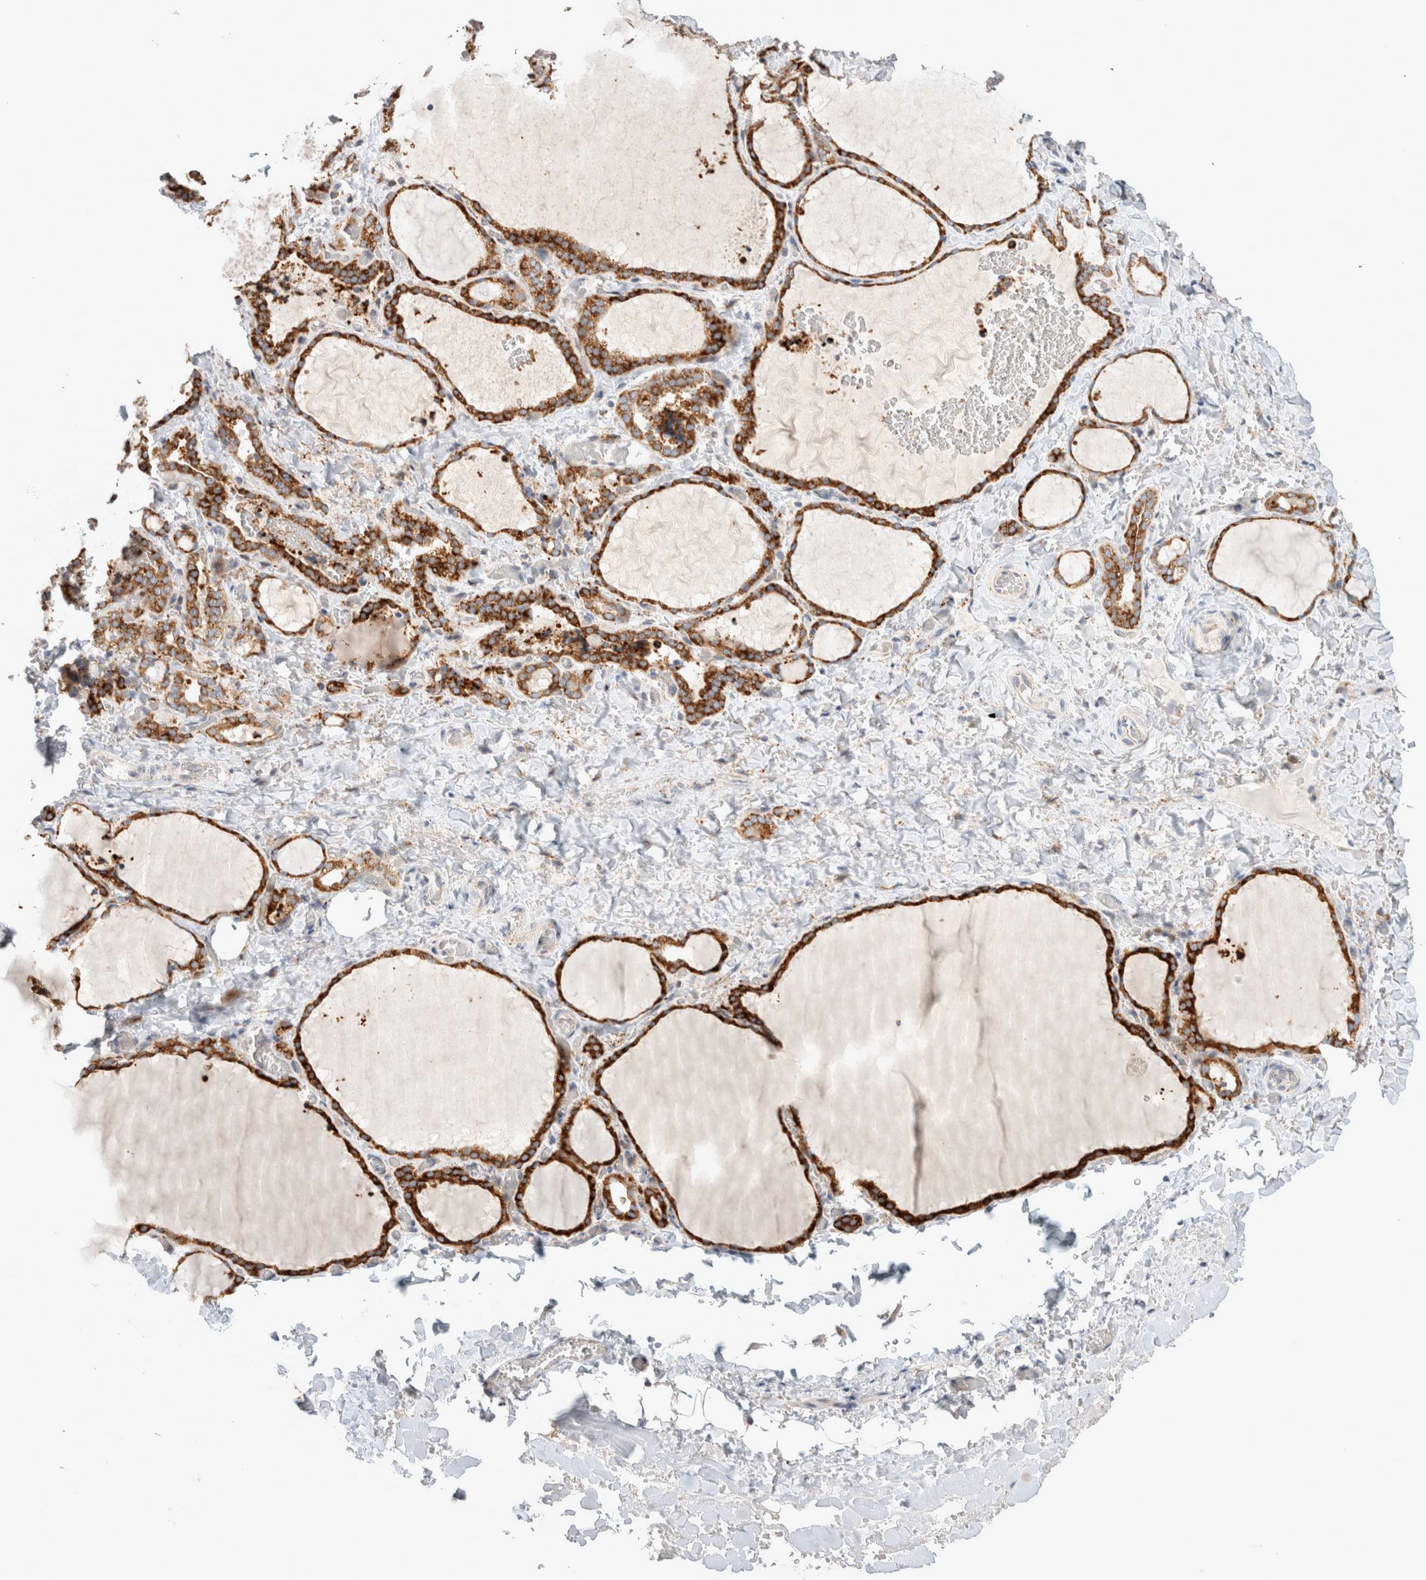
{"staining": {"intensity": "strong", "quantity": ">75%", "location": "cytoplasmic/membranous"}, "tissue": "thyroid gland", "cell_type": "Glandular cells", "image_type": "normal", "snomed": [{"axis": "morphology", "description": "Normal tissue, NOS"}, {"axis": "topography", "description": "Thyroid gland"}], "caption": "A high-resolution micrograph shows immunohistochemistry (IHC) staining of benign thyroid gland, which displays strong cytoplasmic/membranous expression in approximately >75% of glandular cells.", "gene": "TRMT9B", "patient": {"sex": "female", "age": 22}}